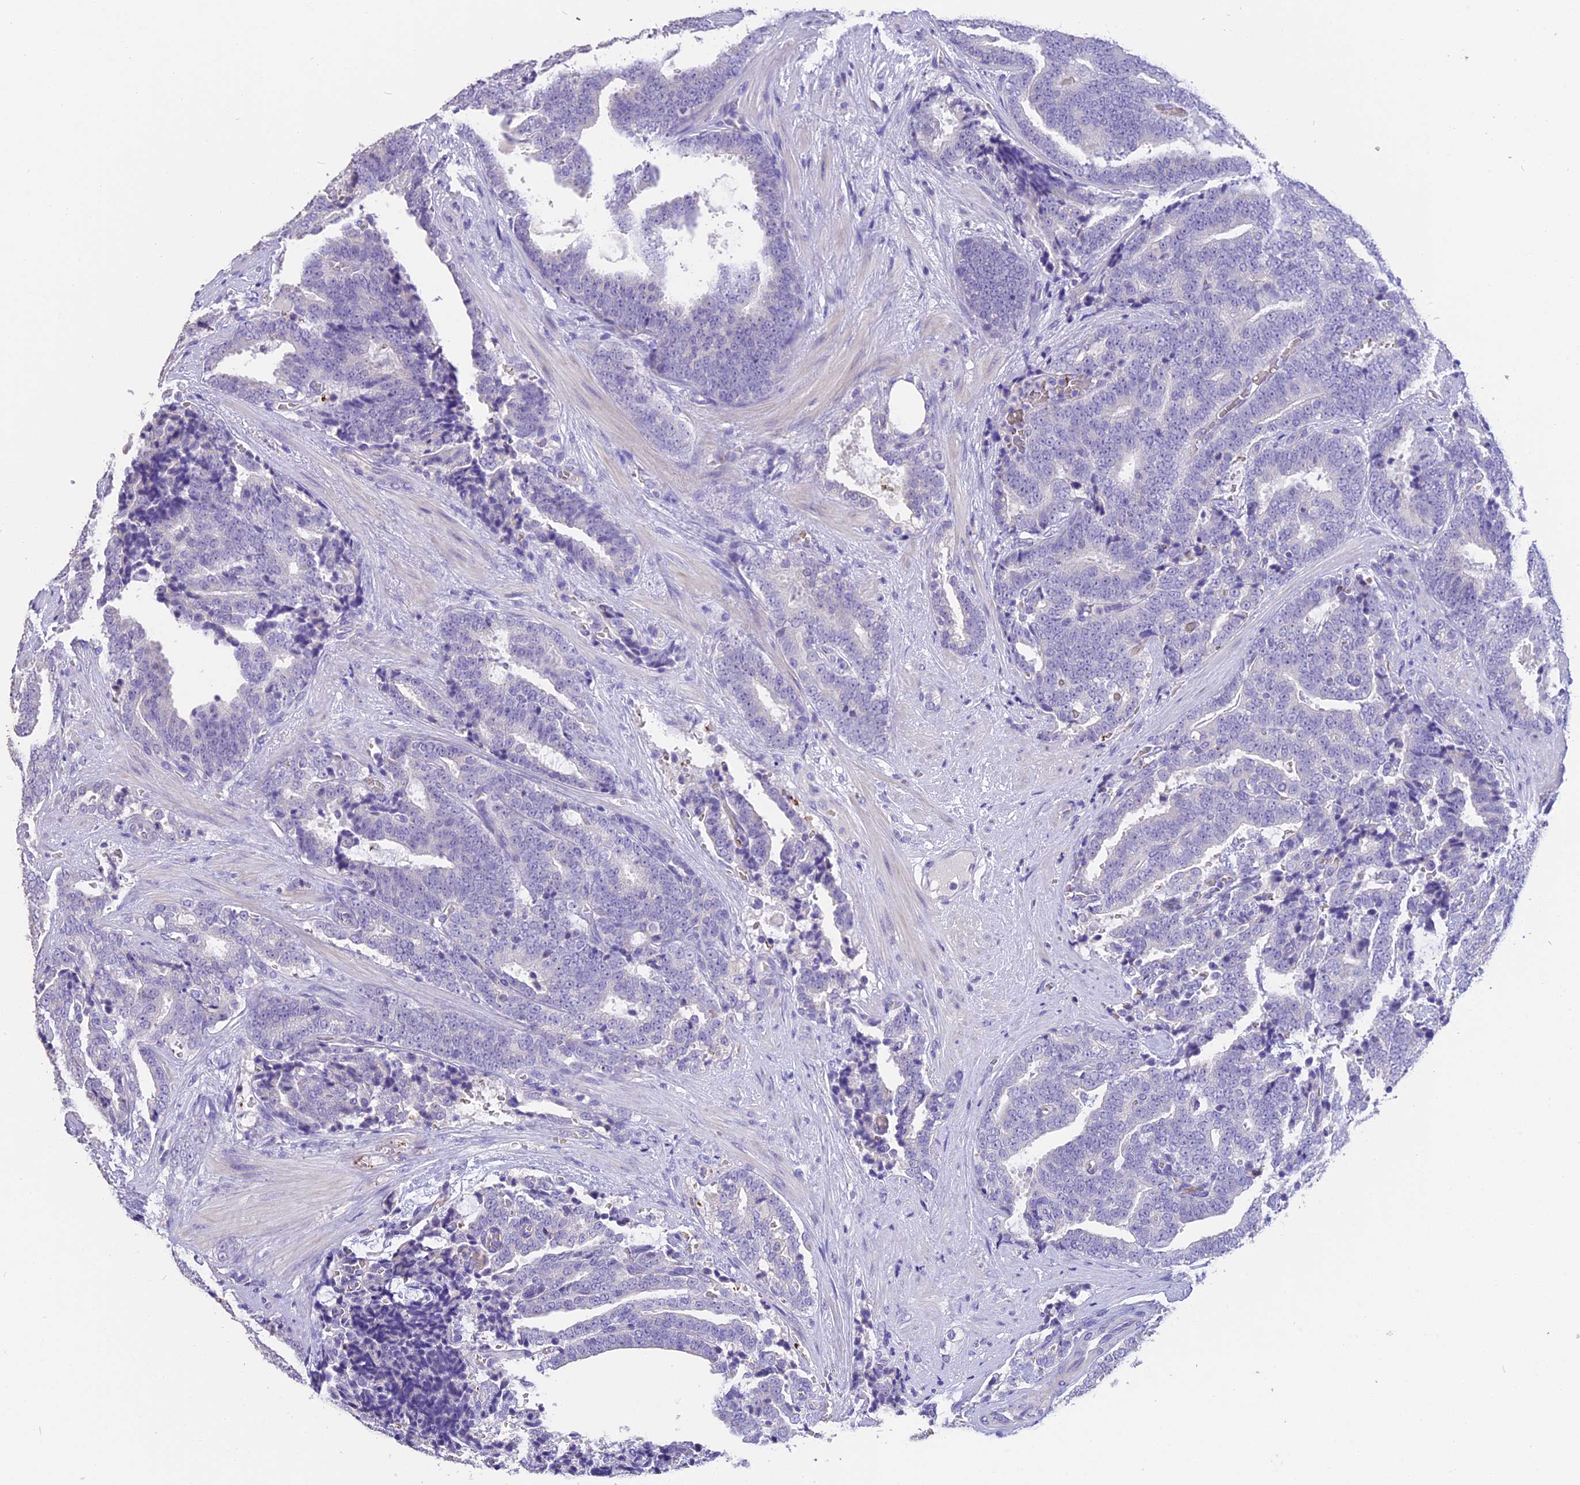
{"staining": {"intensity": "negative", "quantity": "none", "location": "none"}, "tissue": "prostate cancer", "cell_type": "Tumor cells", "image_type": "cancer", "snomed": [{"axis": "morphology", "description": "Adenocarcinoma, High grade"}, {"axis": "topography", "description": "Prostate and seminal vesicle, NOS"}], "caption": "A histopathology image of human adenocarcinoma (high-grade) (prostate) is negative for staining in tumor cells. (Brightfield microscopy of DAB immunohistochemistry at high magnification).", "gene": "TNNC2", "patient": {"sex": "male", "age": 67}}